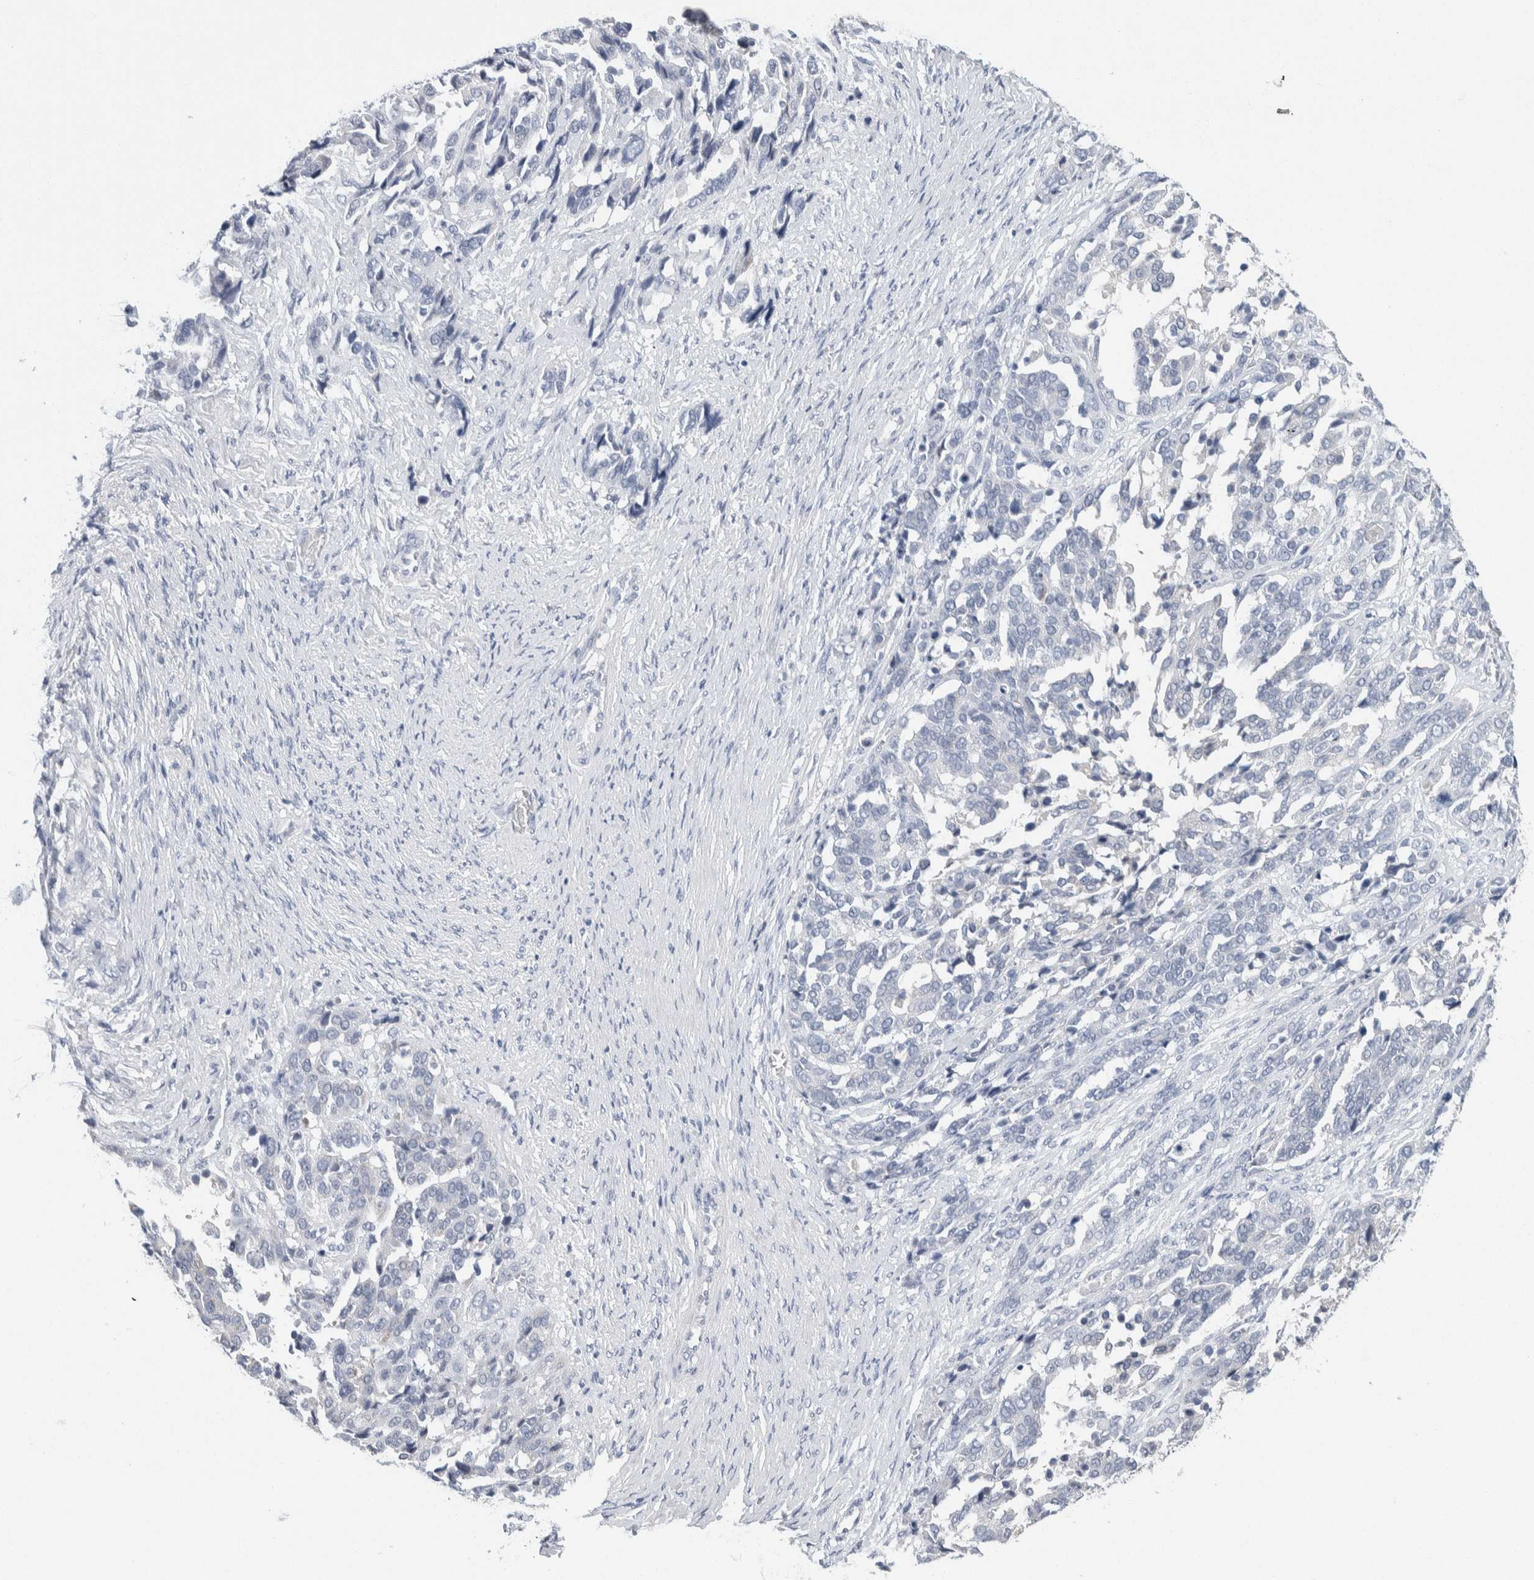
{"staining": {"intensity": "negative", "quantity": "none", "location": "none"}, "tissue": "ovarian cancer", "cell_type": "Tumor cells", "image_type": "cancer", "snomed": [{"axis": "morphology", "description": "Cystadenocarcinoma, serous, NOS"}, {"axis": "topography", "description": "Ovary"}], "caption": "Serous cystadenocarcinoma (ovarian) was stained to show a protein in brown. There is no significant positivity in tumor cells.", "gene": "SCN2A", "patient": {"sex": "female", "age": 44}}